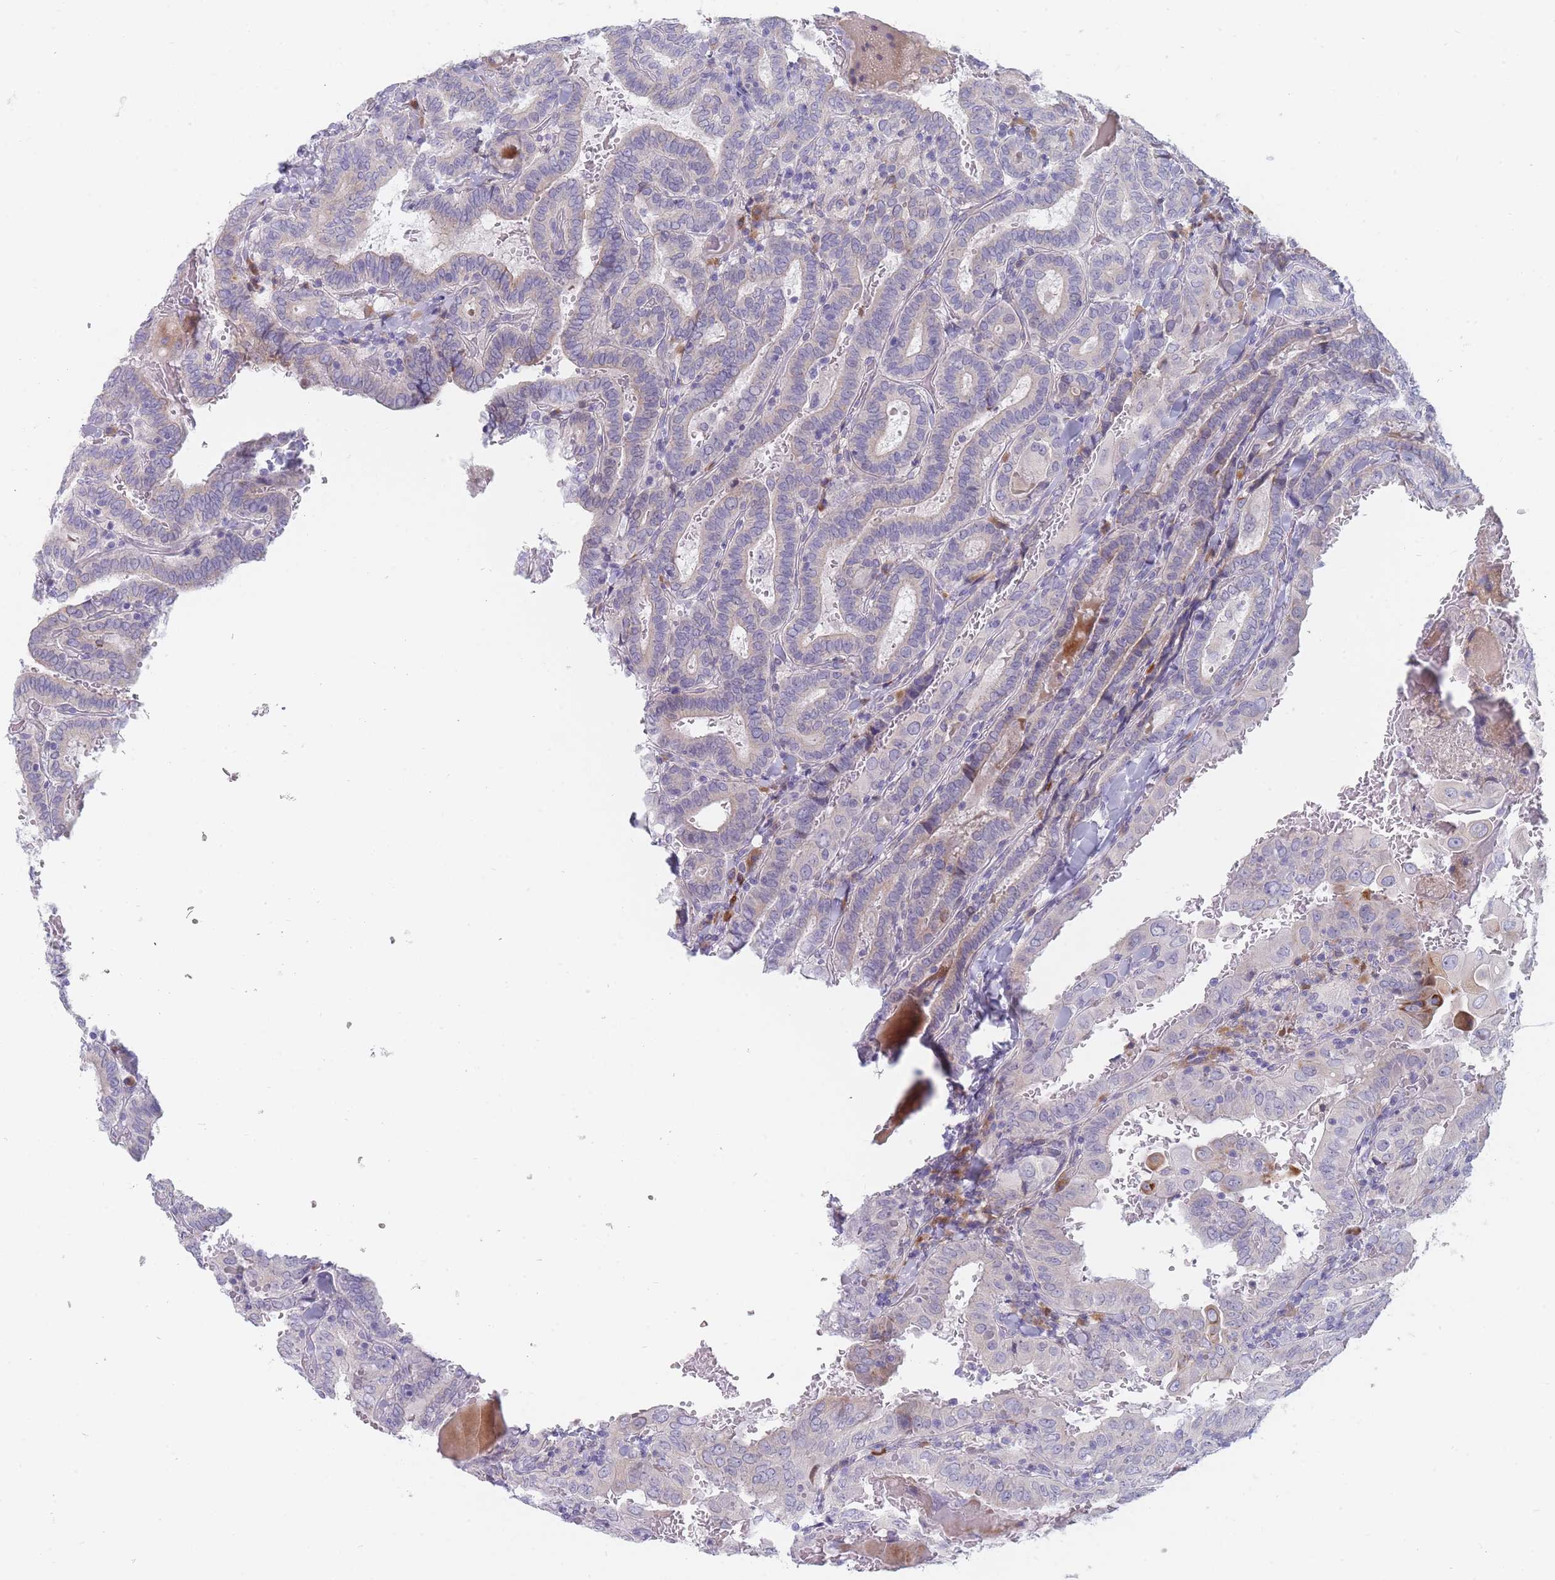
{"staining": {"intensity": "negative", "quantity": "none", "location": "none"}, "tissue": "thyroid cancer", "cell_type": "Tumor cells", "image_type": "cancer", "snomed": [{"axis": "morphology", "description": "Papillary adenocarcinoma, NOS"}, {"axis": "topography", "description": "Thyroid gland"}], "caption": "Tumor cells show no significant protein staining in thyroid papillary adenocarcinoma. The staining is performed using DAB brown chromogen with nuclei counter-stained in using hematoxylin.", "gene": "SPATS1", "patient": {"sex": "female", "age": 72}}